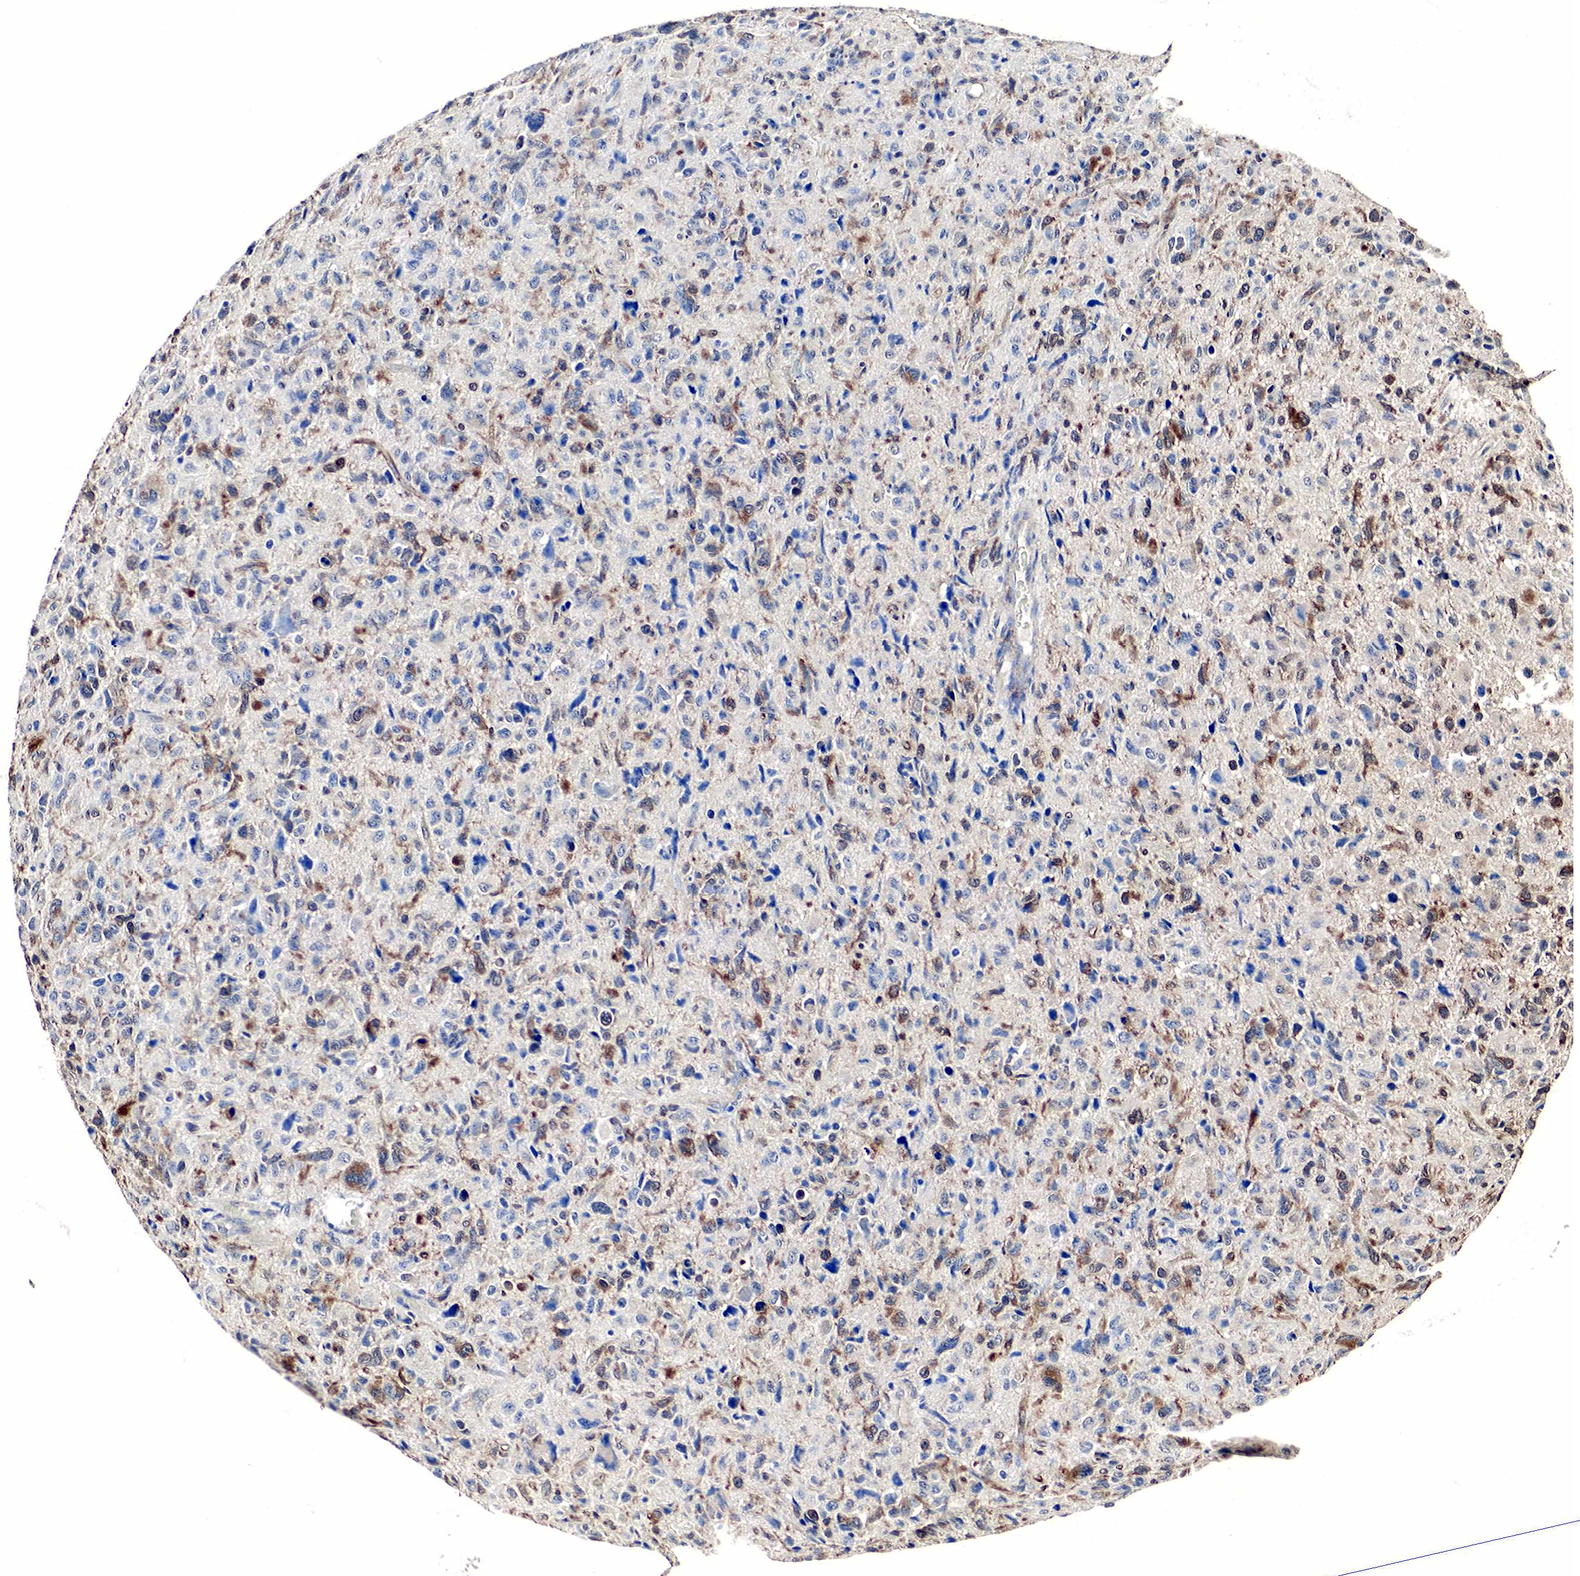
{"staining": {"intensity": "weak", "quantity": ">75%", "location": "cytoplasmic/membranous"}, "tissue": "glioma", "cell_type": "Tumor cells", "image_type": "cancer", "snomed": [{"axis": "morphology", "description": "Glioma, malignant, High grade"}, {"axis": "topography", "description": "Brain"}], "caption": "This histopathology image demonstrates immunohistochemistry (IHC) staining of human glioma, with low weak cytoplasmic/membranous expression in approximately >75% of tumor cells.", "gene": "SPIN1", "patient": {"sex": "female", "age": 60}}